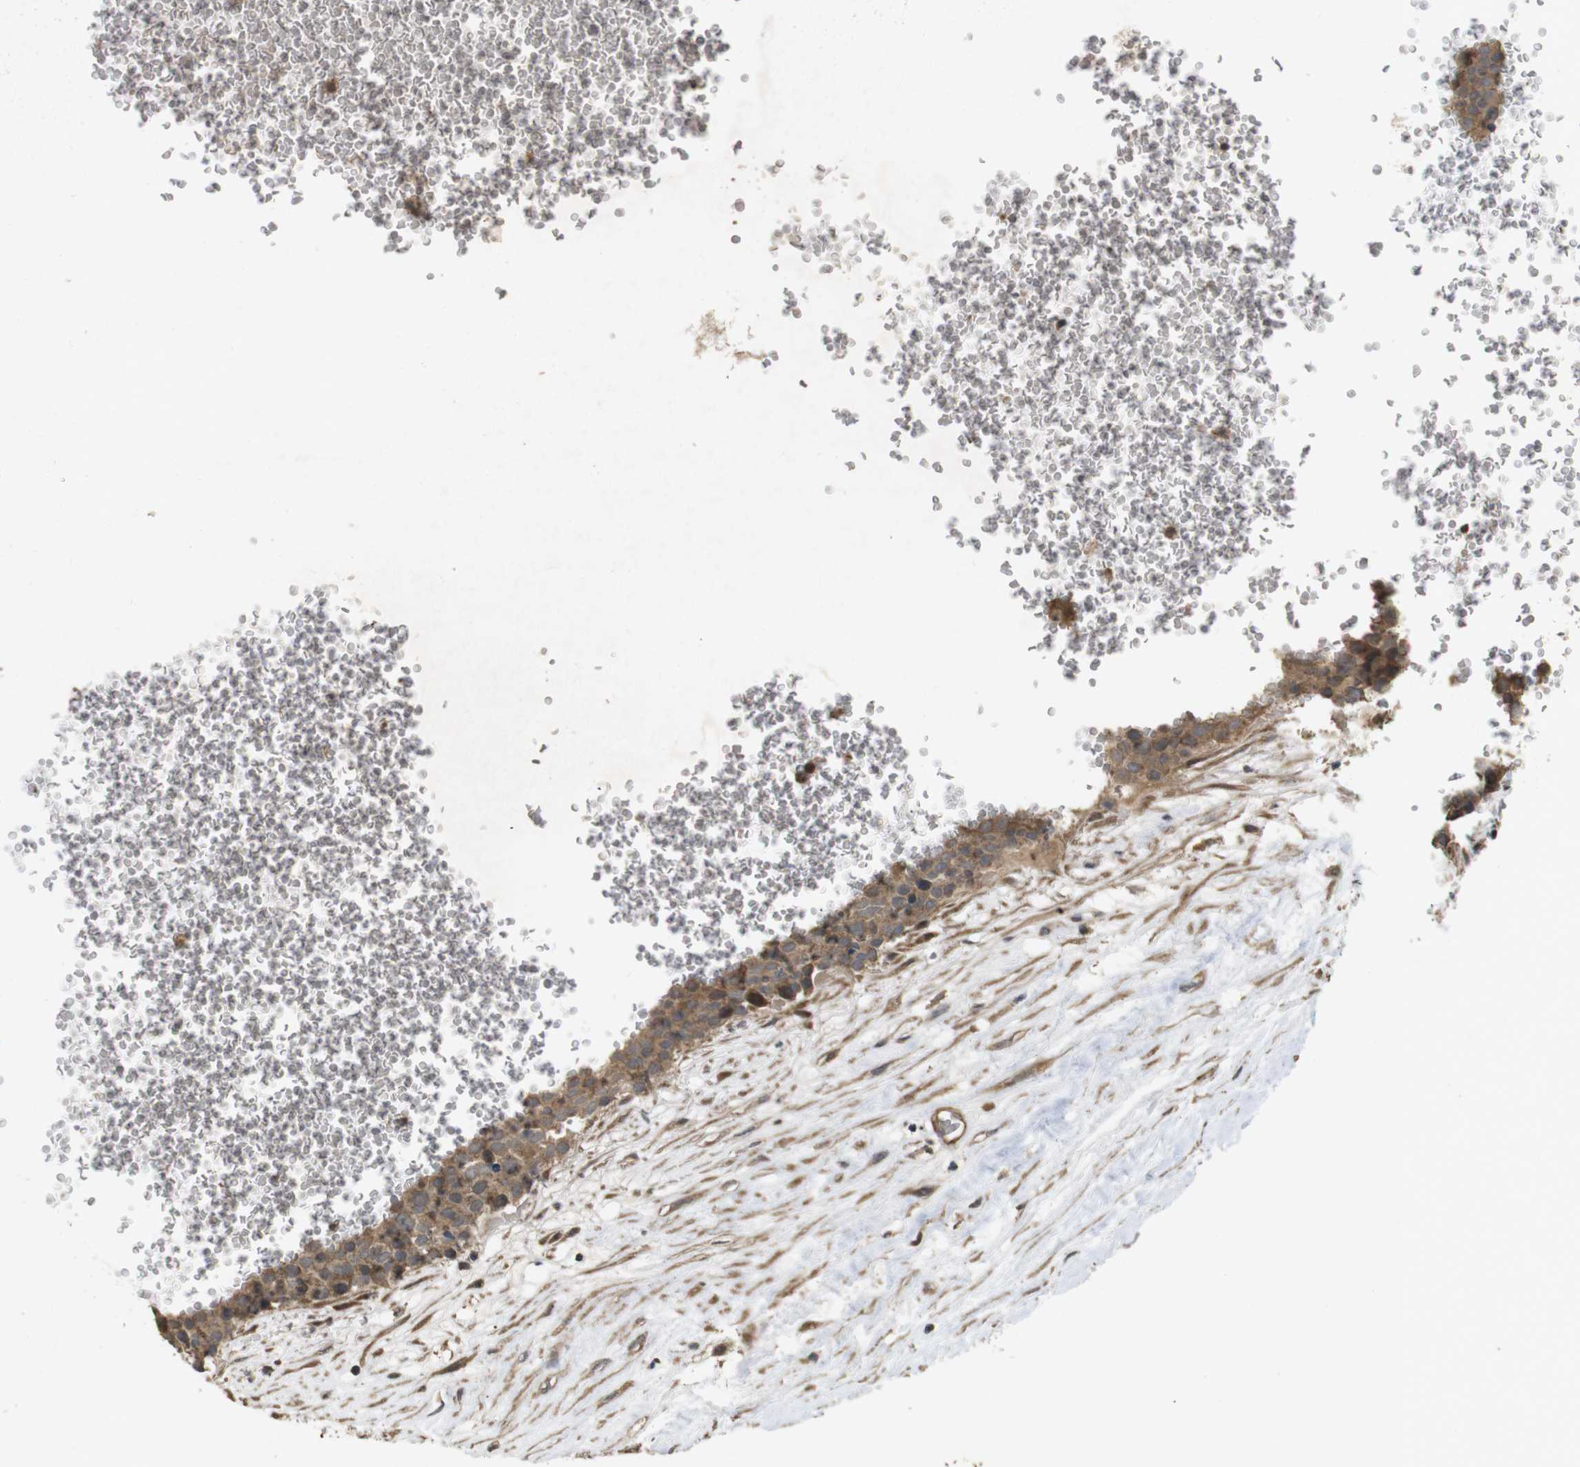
{"staining": {"intensity": "moderate", "quantity": ">75%", "location": "cytoplasmic/membranous"}, "tissue": "testis cancer", "cell_type": "Tumor cells", "image_type": "cancer", "snomed": [{"axis": "morphology", "description": "Seminoma, NOS"}, {"axis": "topography", "description": "Testis"}], "caption": "The micrograph shows immunohistochemical staining of testis cancer. There is moderate cytoplasmic/membranous expression is appreciated in approximately >75% of tumor cells. (DAB IHC with brightfield microscopy, high magnification).", "gene": "PCDHB10", "patient": {"sex": "male", "age": 71}}